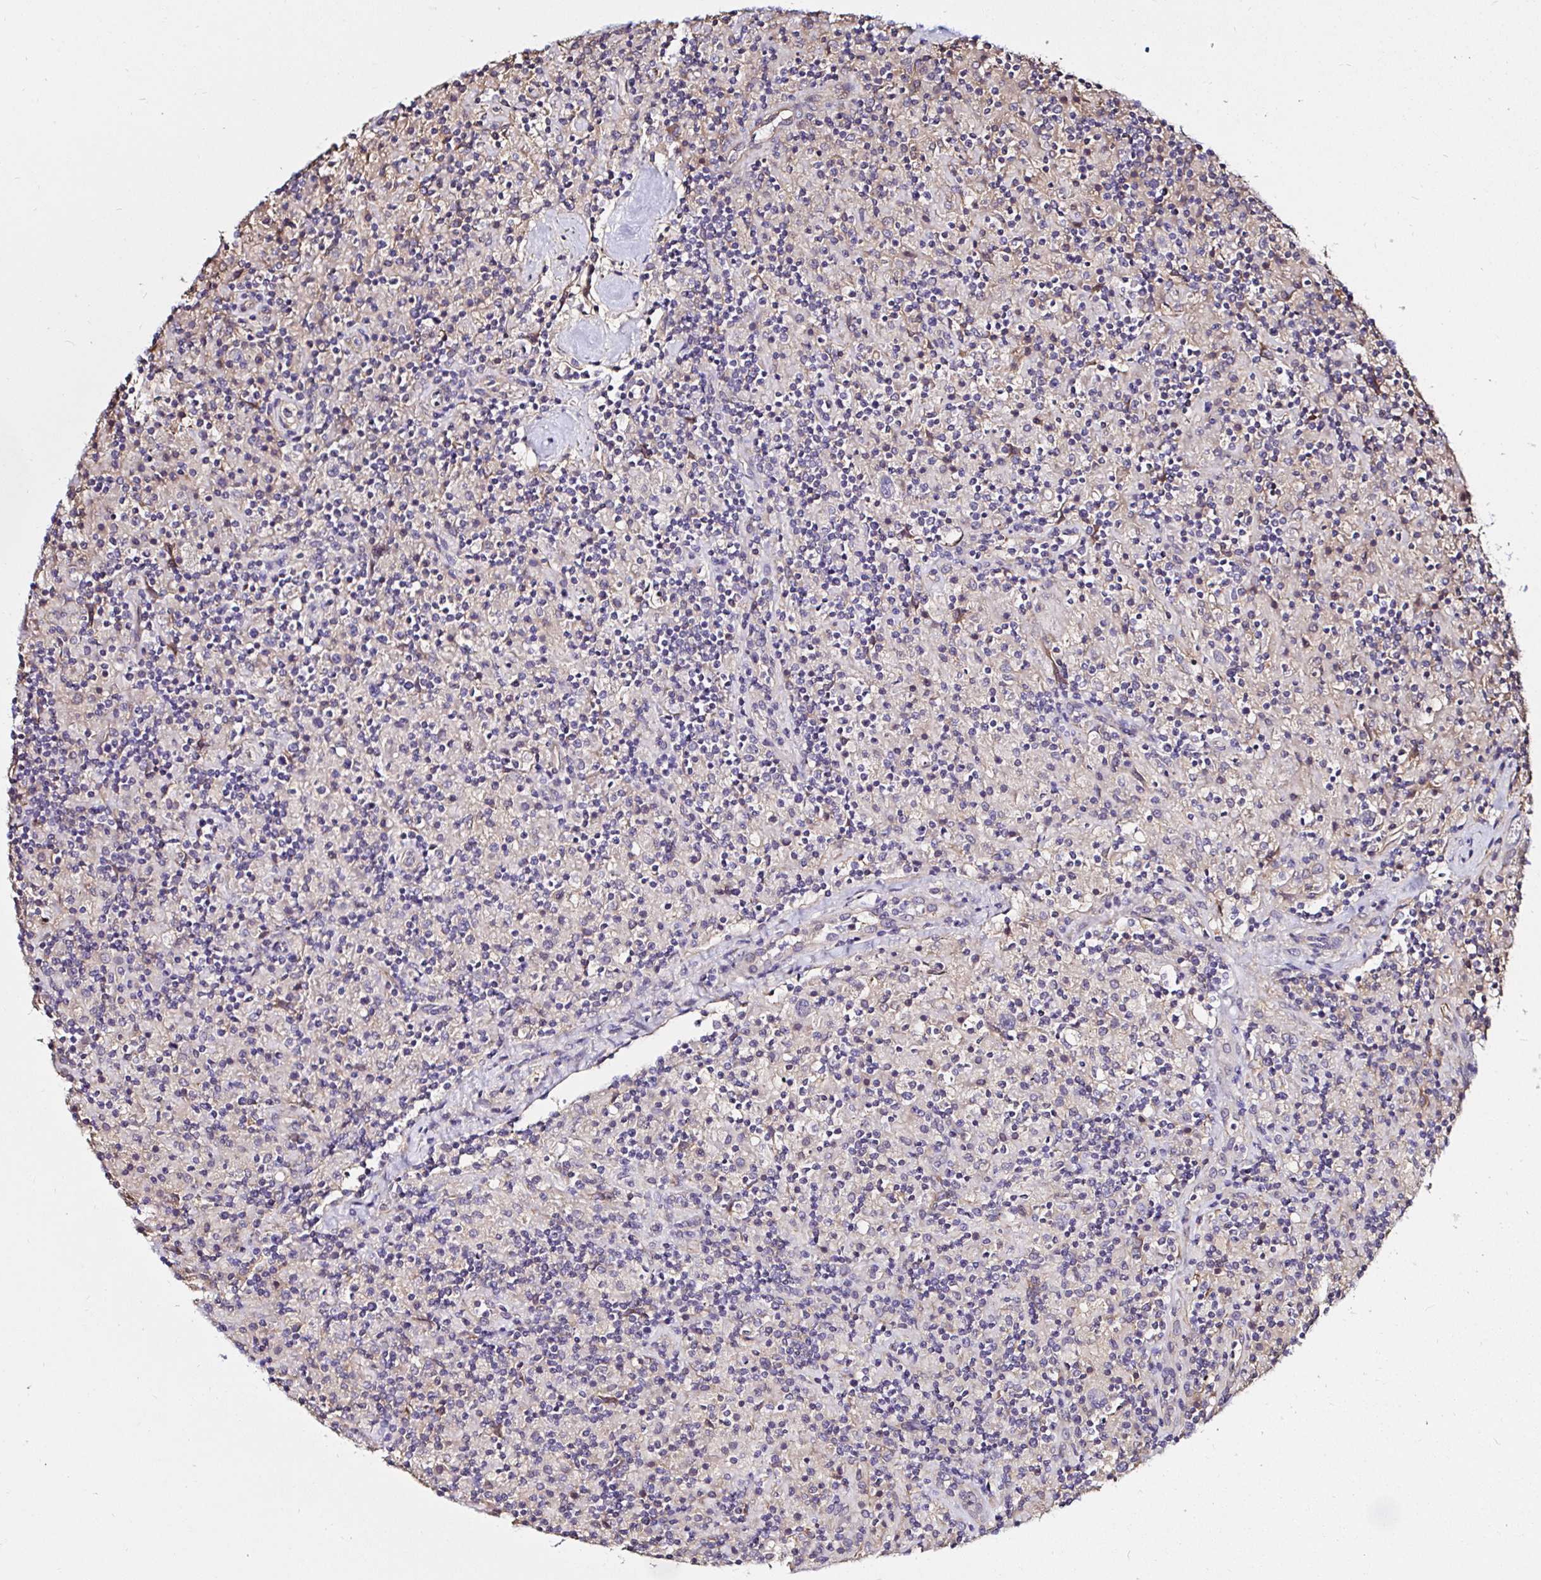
{"staining": {"intensity": "negative", "quantity": "none", "location": "none"}, "tissue": "lymphoma", "cell_type": "Tumor cells", "image_type": "cancer", "snomed": [{"axis": "morphology", "description": "Hodgkin's disease, NOS"}, {"axis": "topography", "description": "Lymph node"}], "caption": "This is an immunohistochemistry photomicrograph of human Hodgkin's disease. There is no expression in tumor cells.", "gene": "RSRP1", "patient": {"sex": "male", "age": 70}}